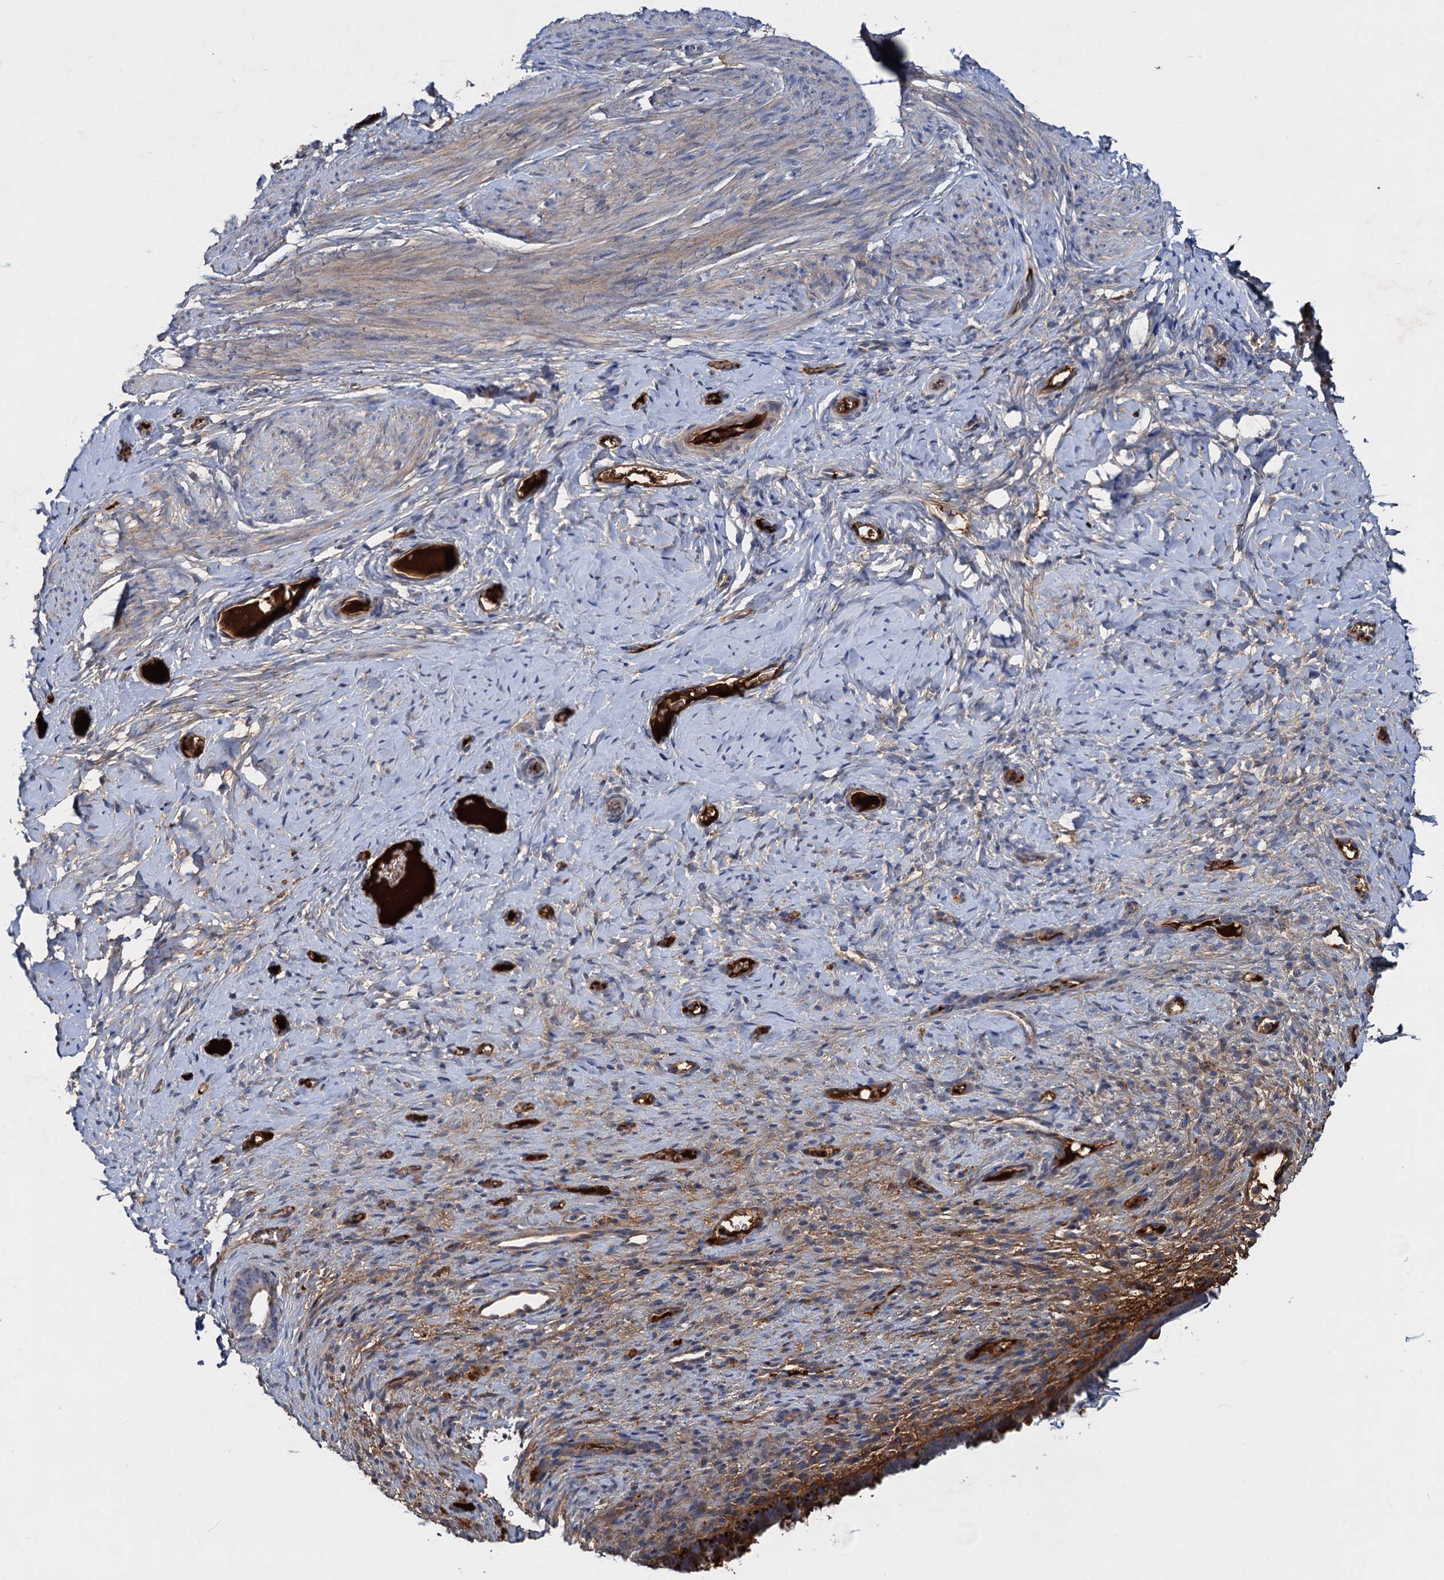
{"staining": {"intensity": "weak", "quantity": "25%-75%", "location": "cytoplasmic/membranous"}, "tissue": "endometrium", "cell_type": "Cells in endometrial stroma", "image_type": "normal", "snomed": [{"axis": "morphology", "description": "Normal tissue, NOS"}, {"axis": "topography", "description": "Endometrium"}], "caption": "Weak cytoplasmic/membranous expression for a protein is seen in approximately 25%-75% of cells in endometrial stroma of unremarkable endometrium using IHC.", "gene": "CHRD", "patient": {"sex": "female", "age": 65}}